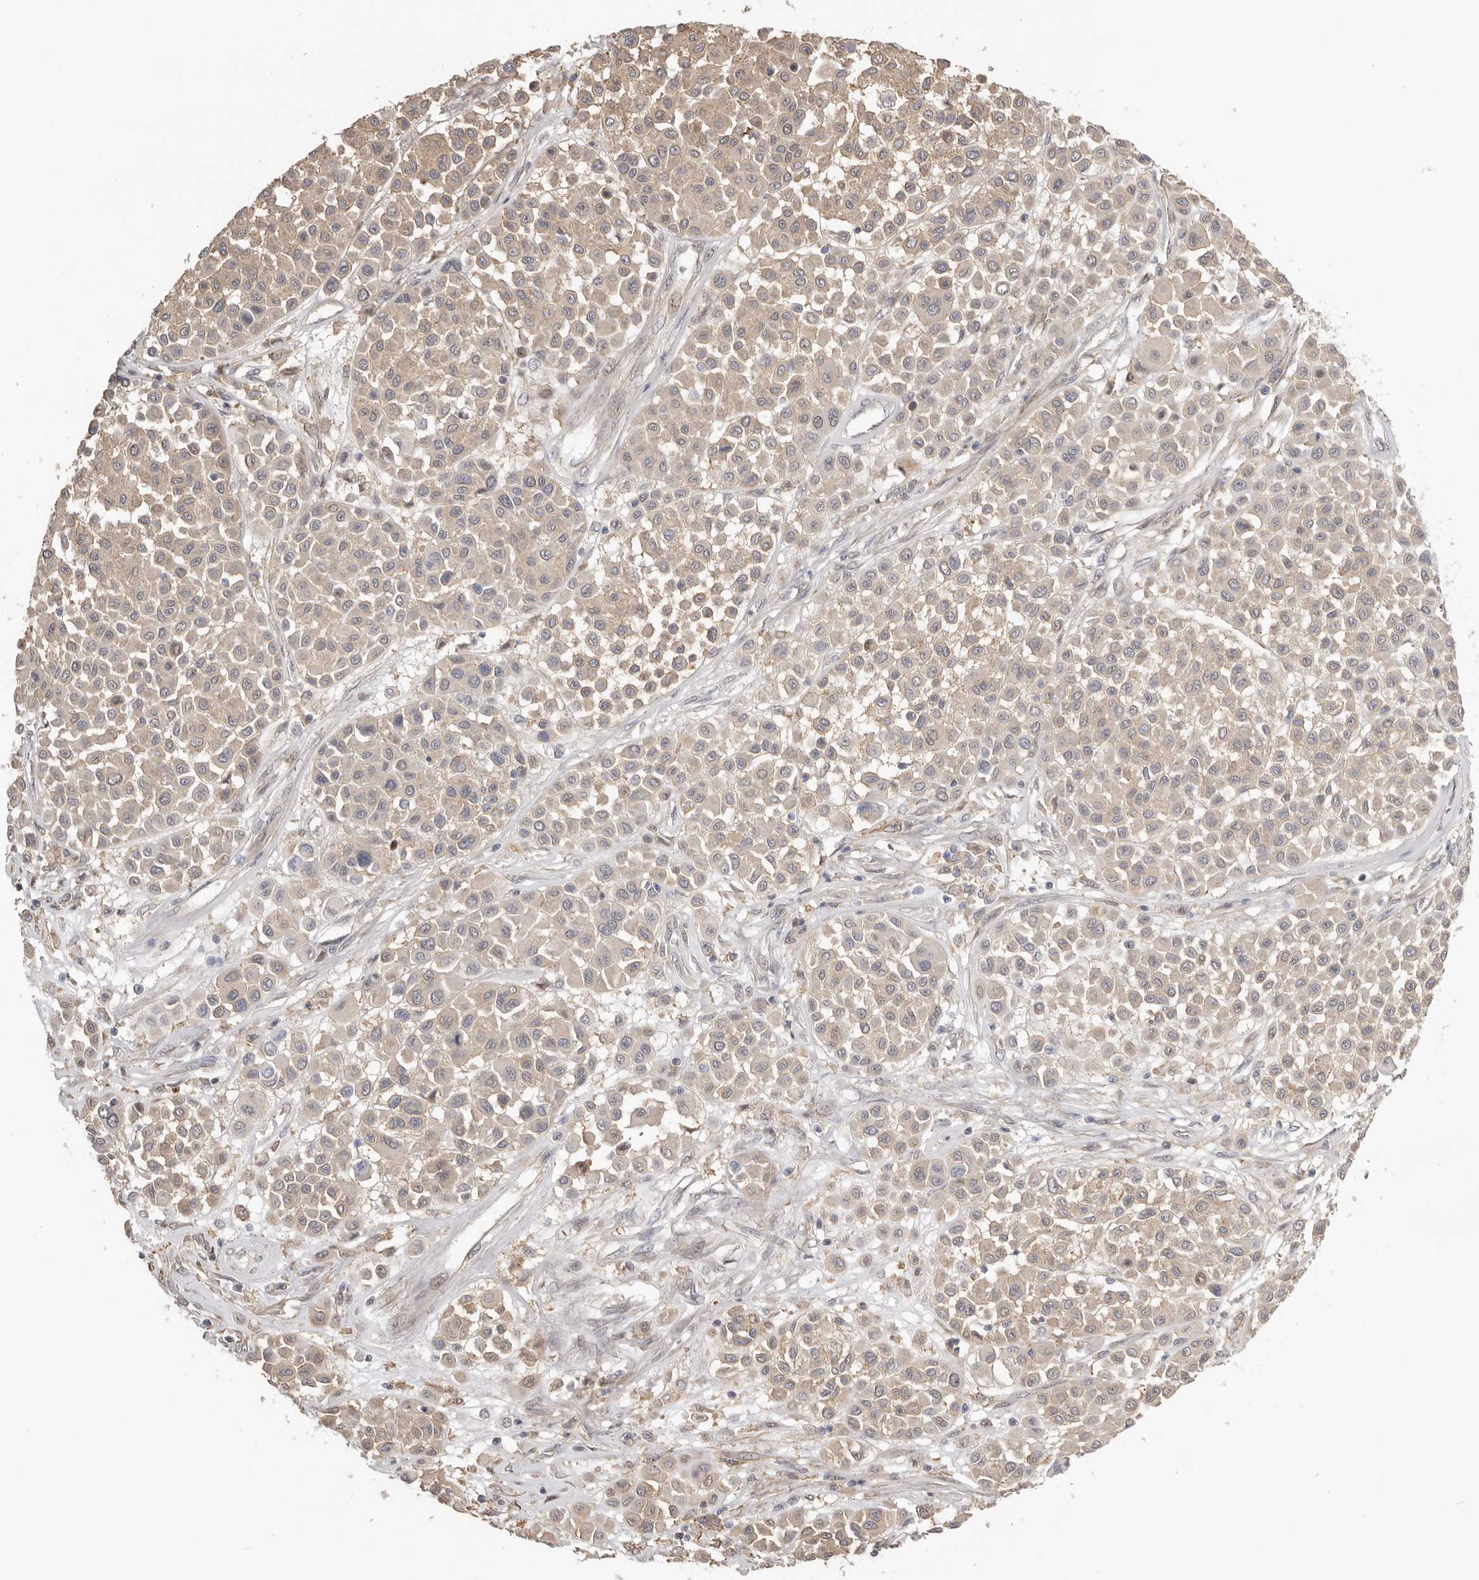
{"staining": {"intensity": "weak", "quantity": "25%-75%", "location": "cytoplasmic/membranous"}, "tissue": "melanoma", "cell_type": "Tumor cells", "image_type": "cancer", "snomed": [{"axis": "morphology", "description": "Malignant melanoma, Metastatic site"}, {"axis": "topography", "description": "Soft tissue"}], "caption": "Human malignant melanoma (metastatic site) stained with a brown dye shows weak cytoplasmic/membranous positive positivity in approximately 25%-75% of tumor cells.", "gene": "MSRB2", "patient": {"sex": "male", "age": 41}}